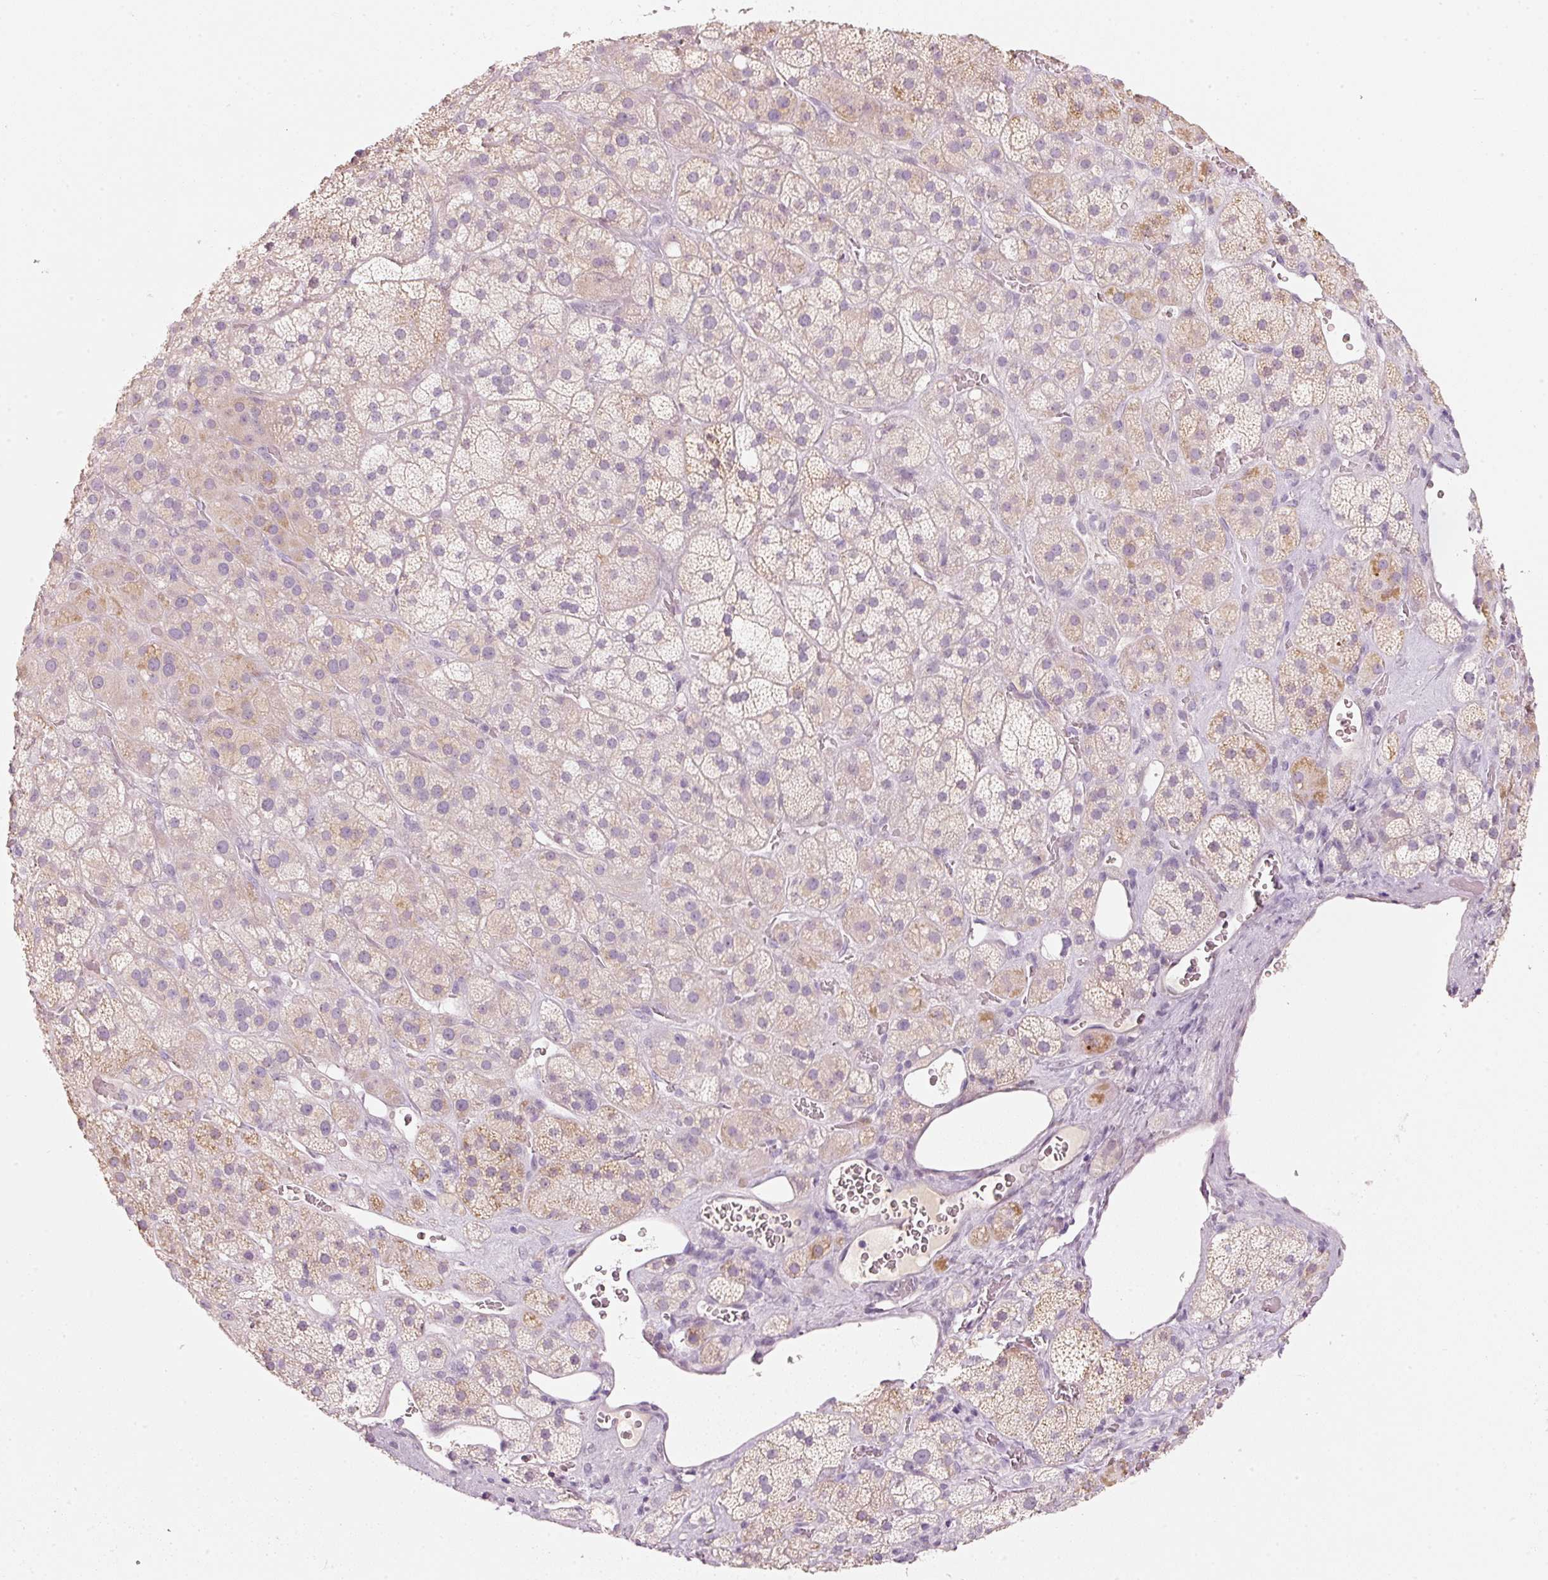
{"staining": {"intensity": "weak", "quantity": "25%-75%", "location": "cytoplasmic/membranous"}, "tissue": "adrenal gland", "cell_type": "Glandular cells", "image_type": "normal", "snomed": [{"axis": "morphology", "description": "Normal tissue, NOS"}, {"axis": "topography", "description": "Adrenal gland"}], "caption": "Adrenal gland stained for a protein exhibits weak cytoplasmic/membranous positivity in glandular cells. Nuclei are stained in blue.", "gene": "STEAP1", "patient": {"sex": "male", "age": 57}}